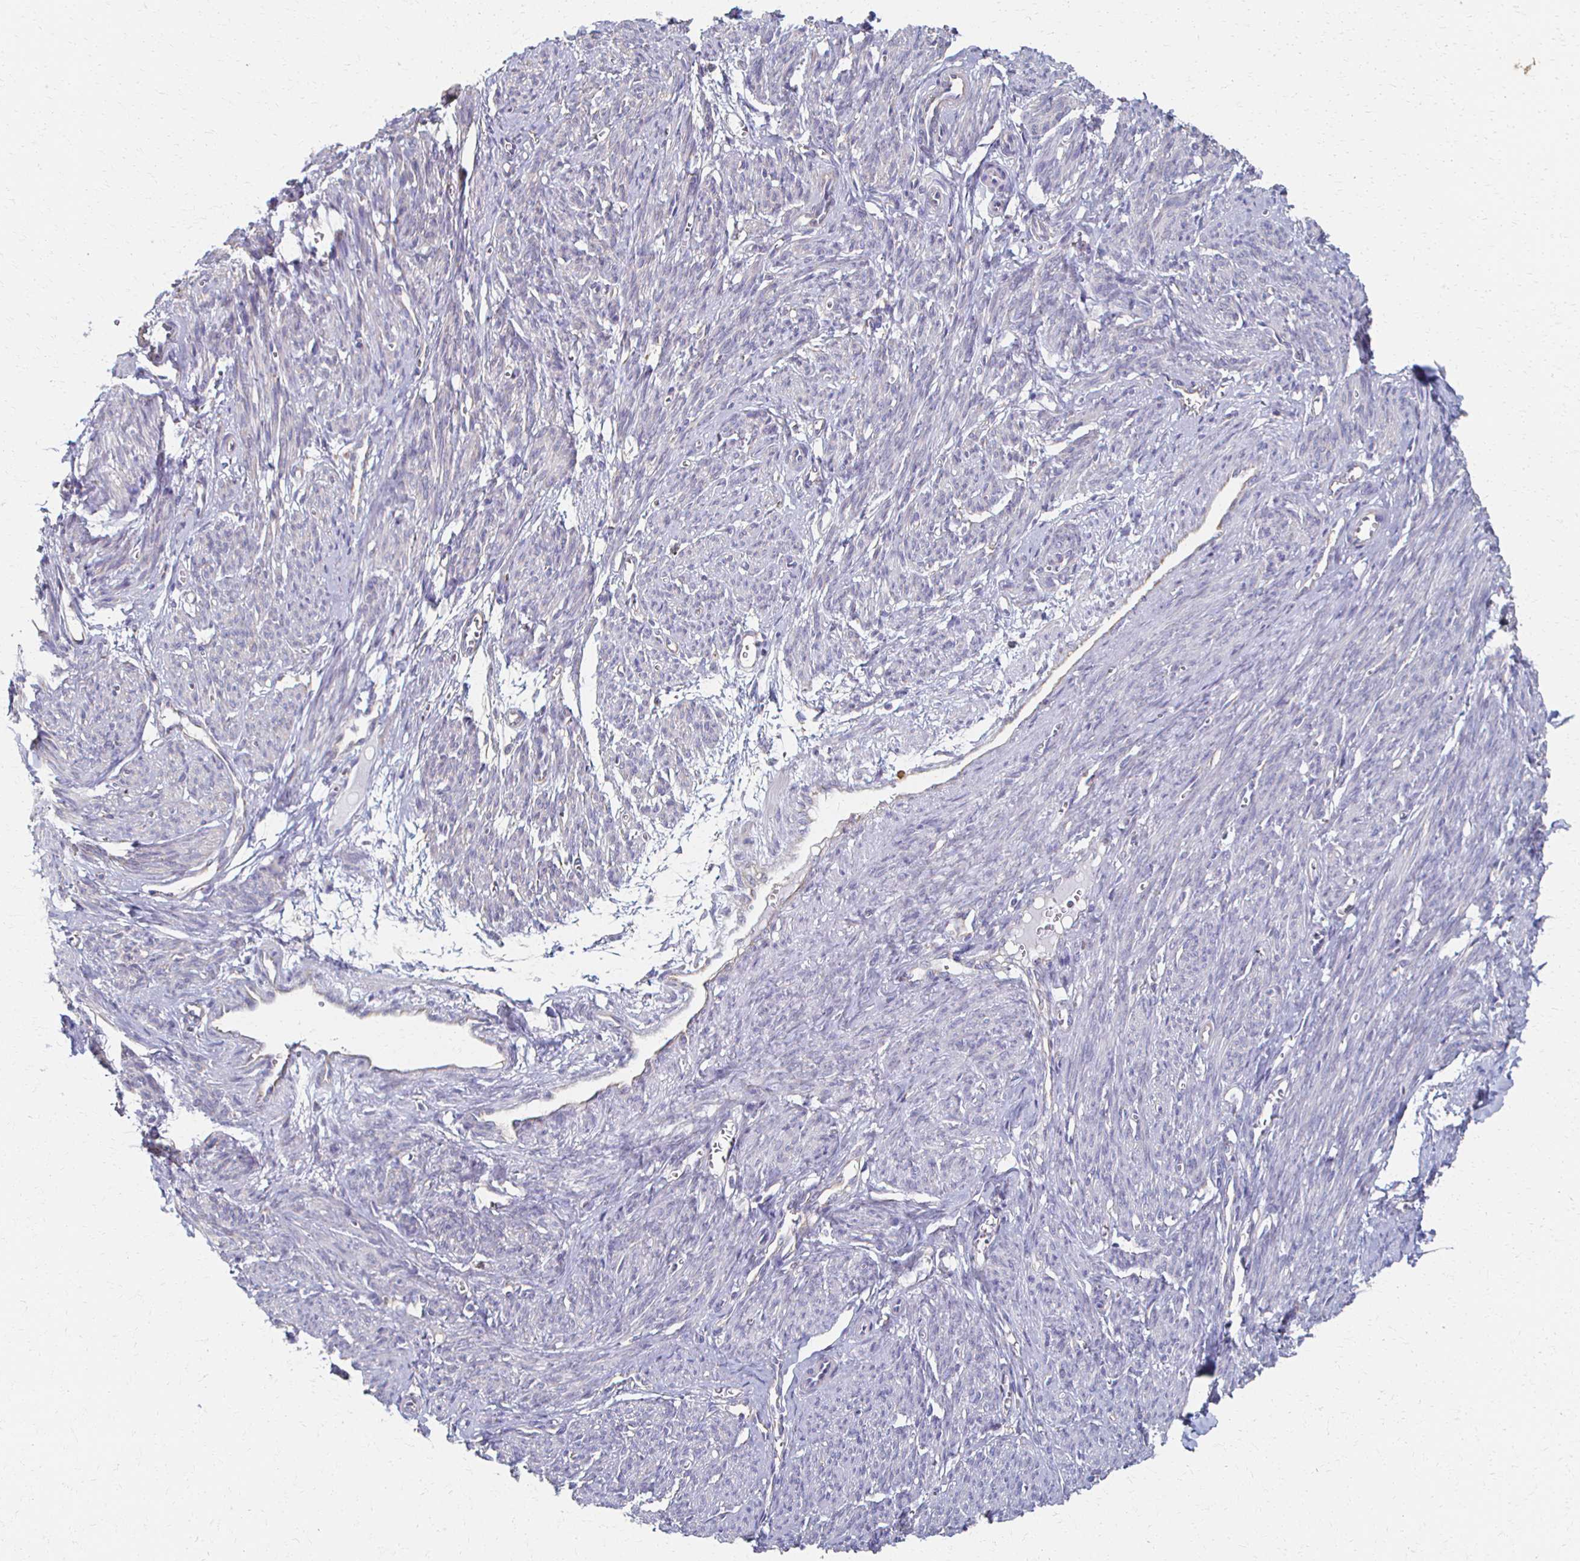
{"staining": {"intensity": "negative", "quantity": "none", "location": "none"}, "tissue": "smooth muscle", "cell_type": "Smooth muscle cells", "image_type": "normal", "snomed": [{"axis": "morphology", "description": "Normal tissue, NOS"}, {"axis": "topography", "description": "Smooth muscle"}], "caption": "IHC micrograph of unremarkable smooth muscle: human smooth muscle stained with DAB shows no significant protein staining in smooth muscle cells.", "gene": "ATP1A3", "patient": {"sex": "female", "age": 65}}